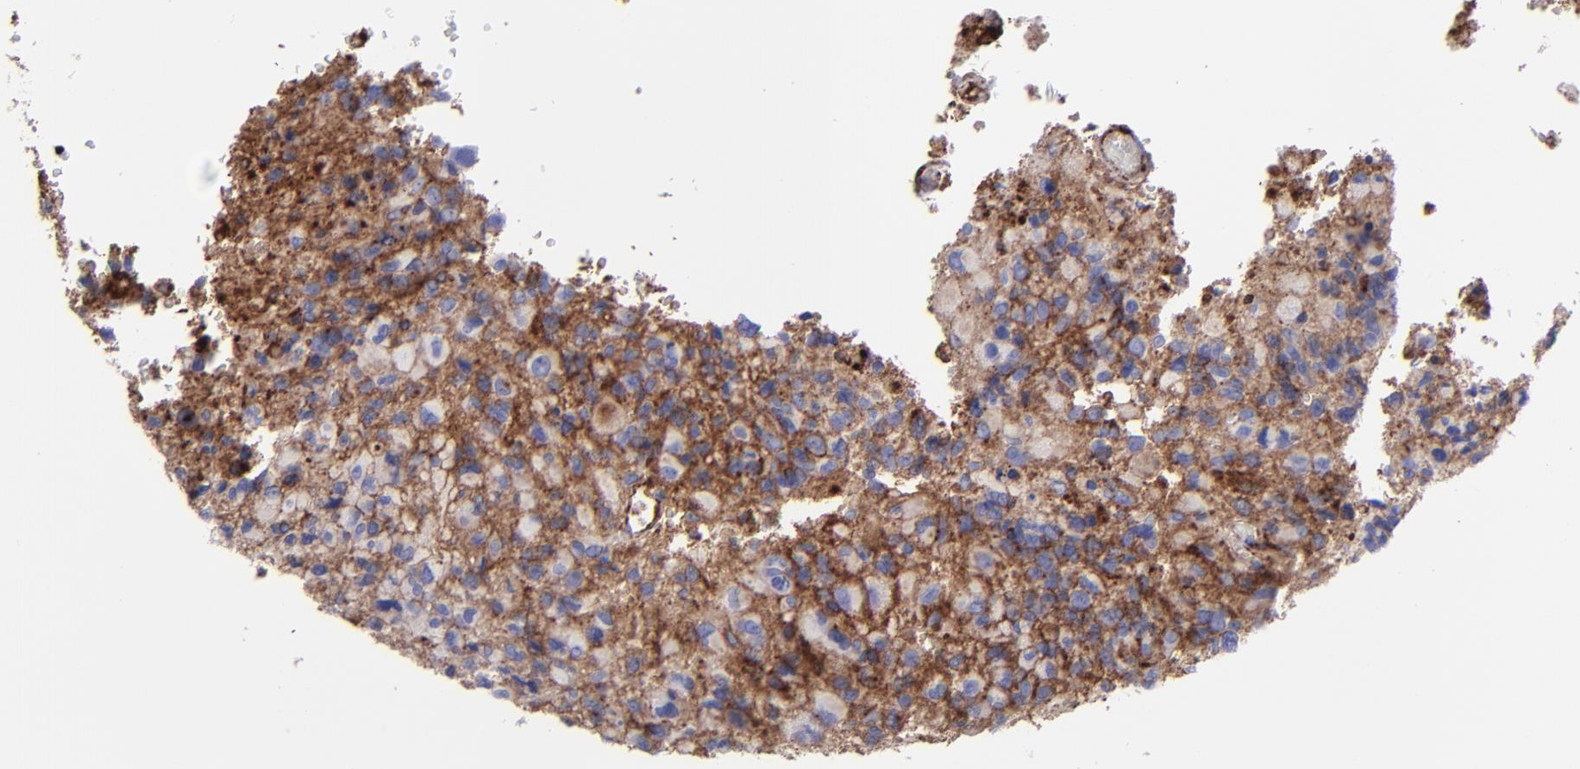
{"staining": {"intensity": "strong", "quantity": ">75%", "location": "cytoplasmic/membranous"}, "tissue": "glioma", "cell_type": "Tumor cells", "image_type": "cancer", "snomed": [{"axis": "morphology", "description": "Glioma, malignant, High grade"}, {"axis": "topography", "description": "Brain"}], "caption": "Glioma was stained to show a protein in brown. There is high levels of strong cytoplasmic/membranous staining in about >75% of tumor cells. (Stains: DAB (3,3'-diaminobenzidine) in brown, nuclei in blue, Microscopy: brightfield microscopy at high magnification).", "gene": "ITGAV", "patient": {"sex": "male", "age": 69}}